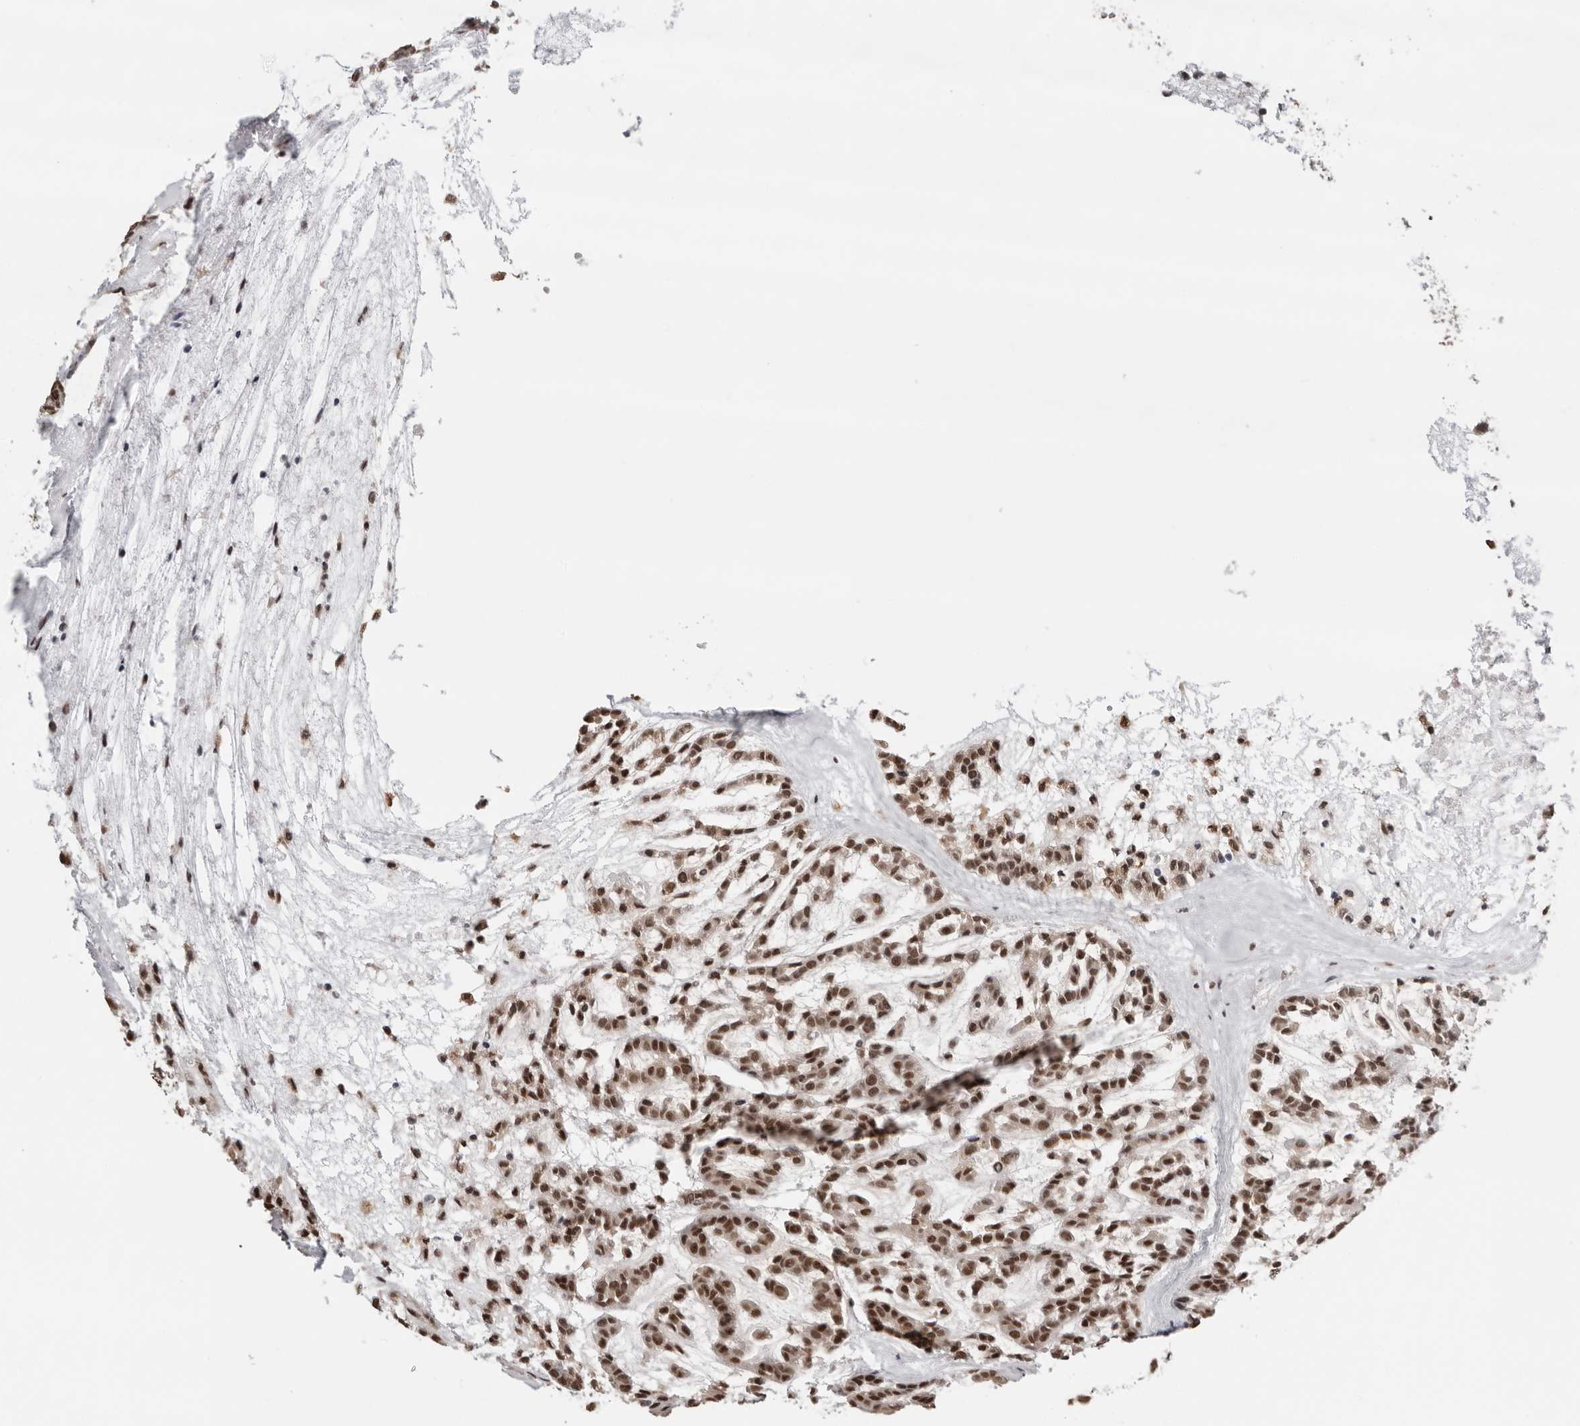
{"staining": {"intensity": "moderate", "quantity": ">75%", "location": "nuclear"}, "tissue": "head and neck cancer", "cell_type": "Tumor cells", "image_type": "cancer", "snomed": [{"axis": "morphology", "description": "Adenocarcinoma, NOS"}, {"axis": "morphology", "description": "Adenoma, NOS"}, {"axis": "topography", "description": "Head-Neck"}], "caption": "DAB immunohistochemical staining of head and neck cancer (adenocarcinoma) exhibits moderate nuclear protein positivity in about >75% of tumor cells.", "gene": "SDE2", "patient": {"sex": "female", "age": 55}}